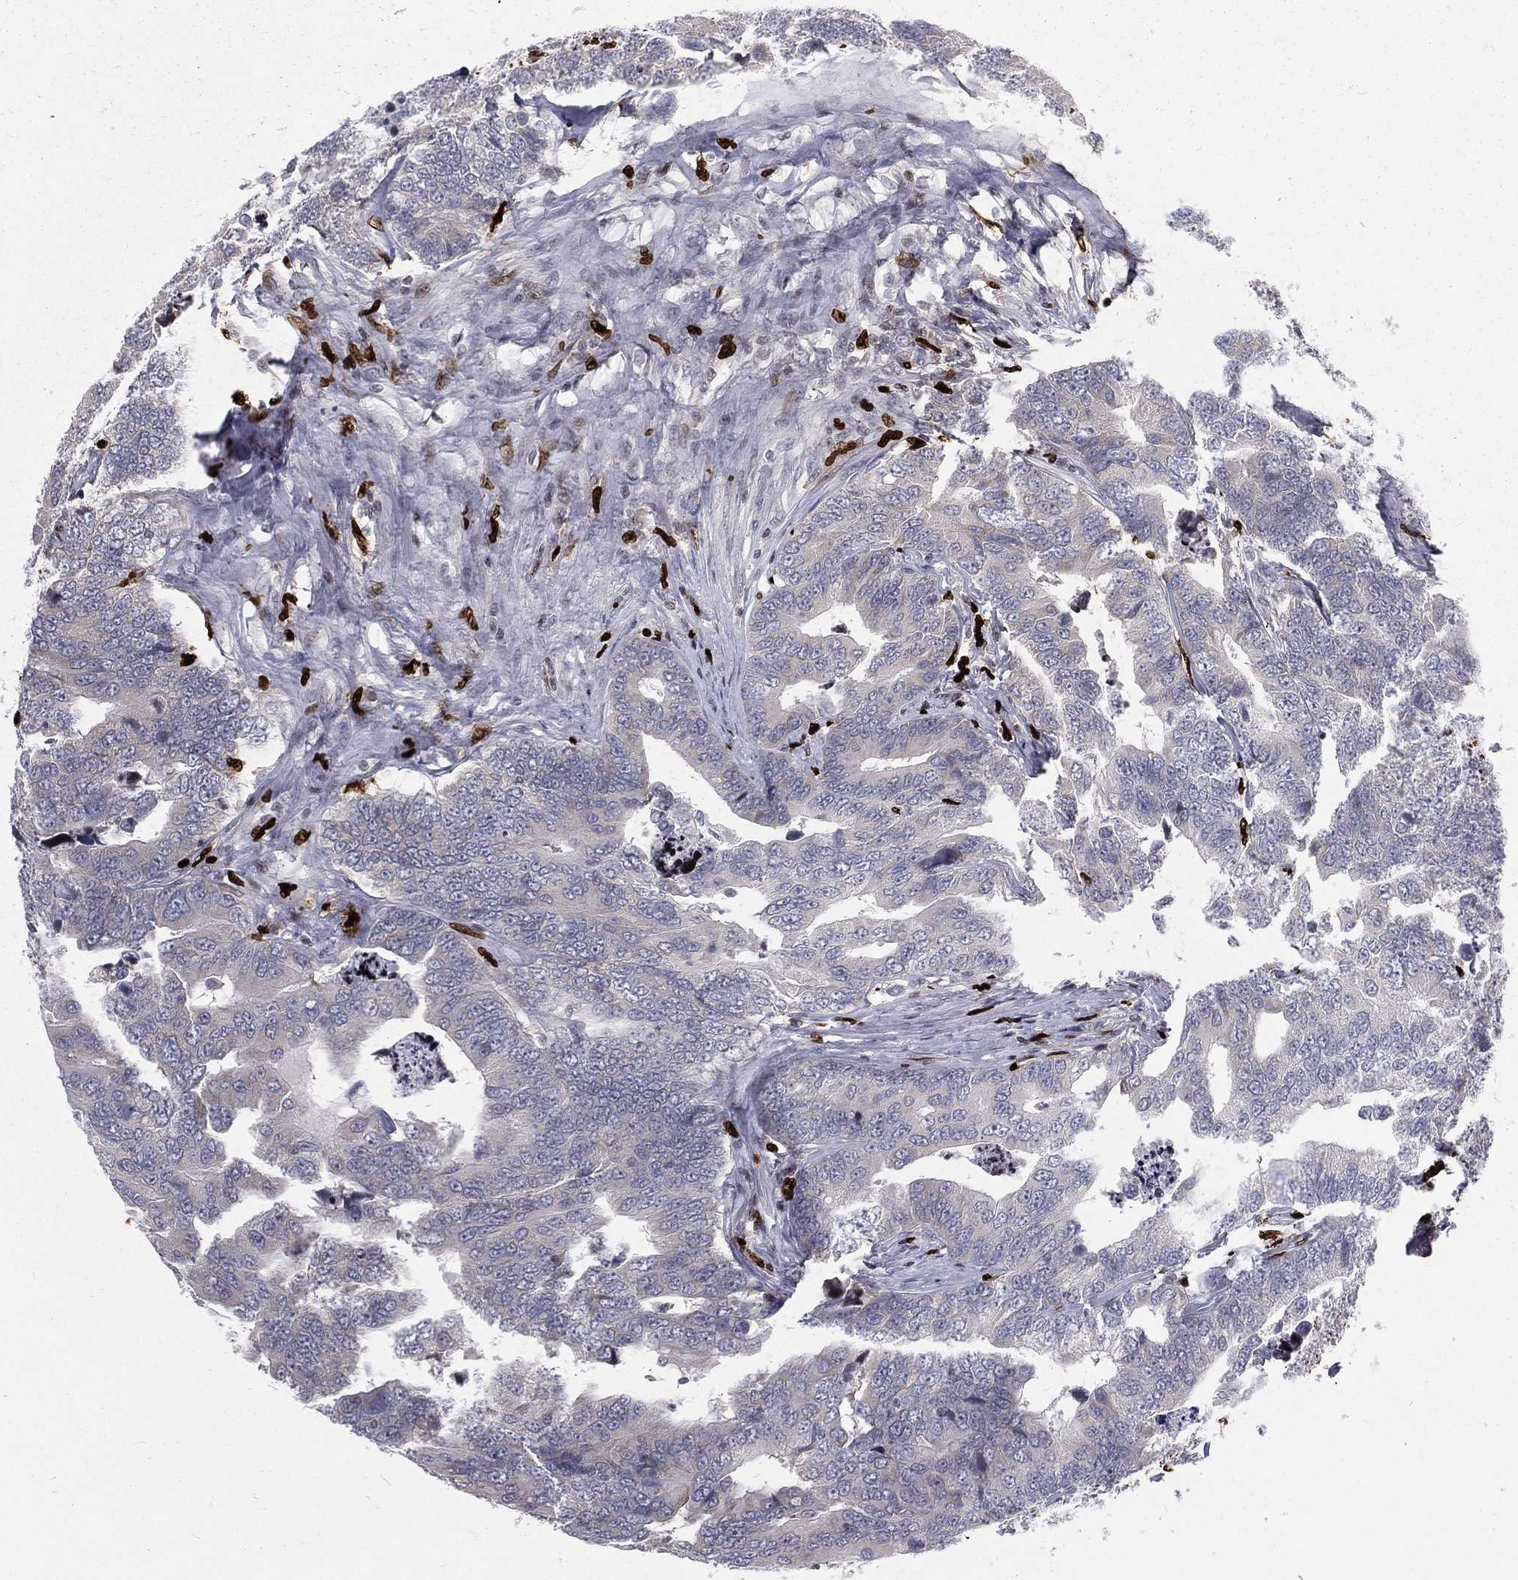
{"staining": {"intensity": "negative", "quantity": "none", "location": "none"}, "tissue": "colorectal cancer", "cell_type": "Tumor cells", "image_type": "cancer", "snomed": [{"axis": "morphology", "description": "Adenocarcinoma, NOS"}, {"axis": "topography", "description": "Colon"}], "caption": "Colorectal cancer (adenocarcinoma) was stained to show a protein in brown. There is no significant staining in tumor cells. The staining is performed using DAB (3,3'-diaminobenzidine) brown chromogen with nuclei counter-stained in using hematoxylin.", "gene": "MNDA", "patient": {"sex": "female", "age": 72}}